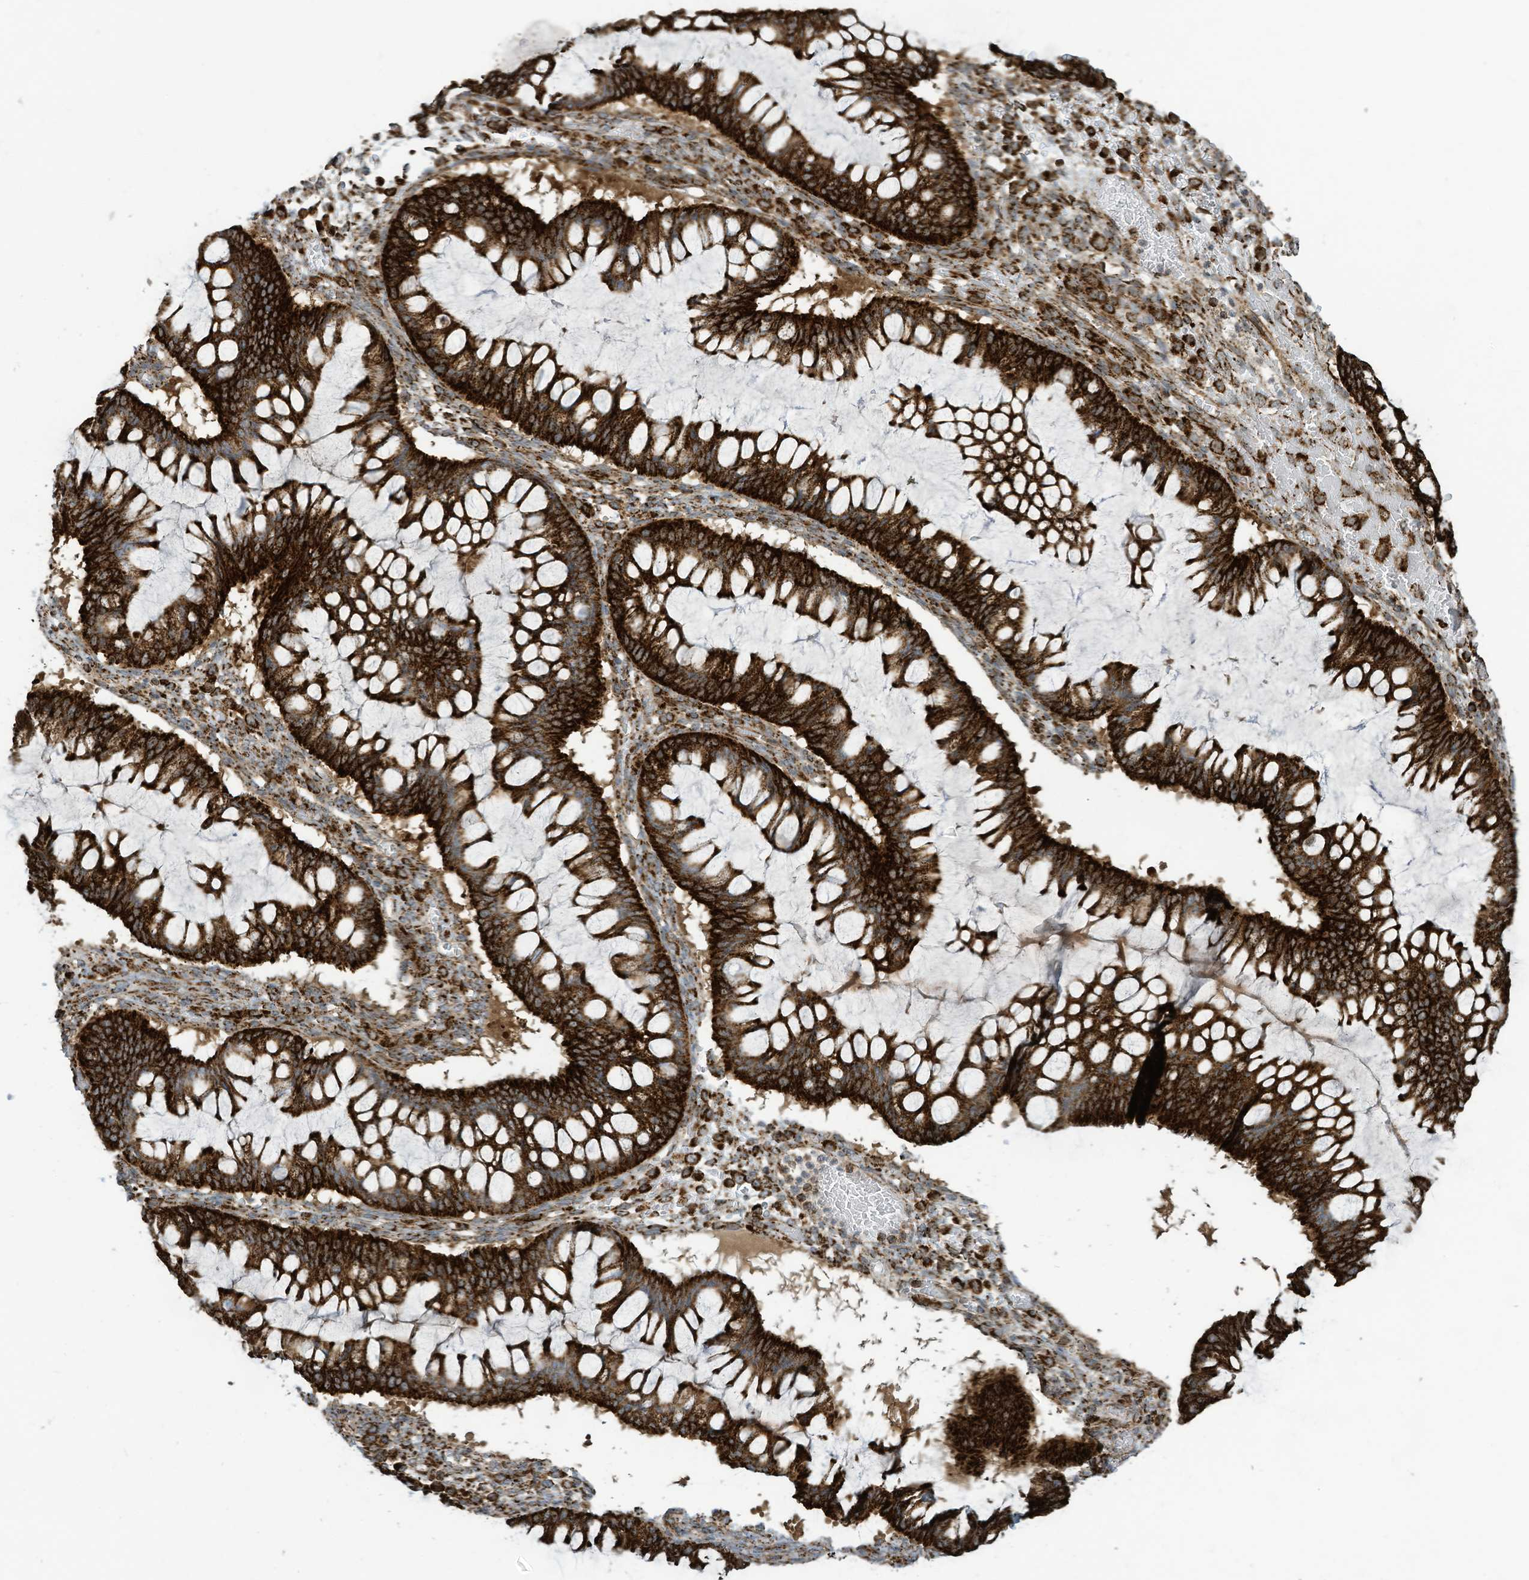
{"staining": {"intensity": "strong", "quantity": ">75%", "location": "cytoplasmic/membranous"}, "tissue": "ovarian cancer", "cell_type": "Tumor cells", "image_type": "cancer", "snomed": [{"axis": "morphology", "description": "Cystadenocarcinoma, mucinous, NOS"}, {"axis": "topography", "description": "Ovary"}], "caption": "A photomicrograph of ovarian cancer (mucinous cystadenocarcinoma) stained for a protein reveals strong cytoplasmic/membranous brown staining in tumor cells.", "gene": "COX10", "patient": {"sex": "female", "age": 73}}